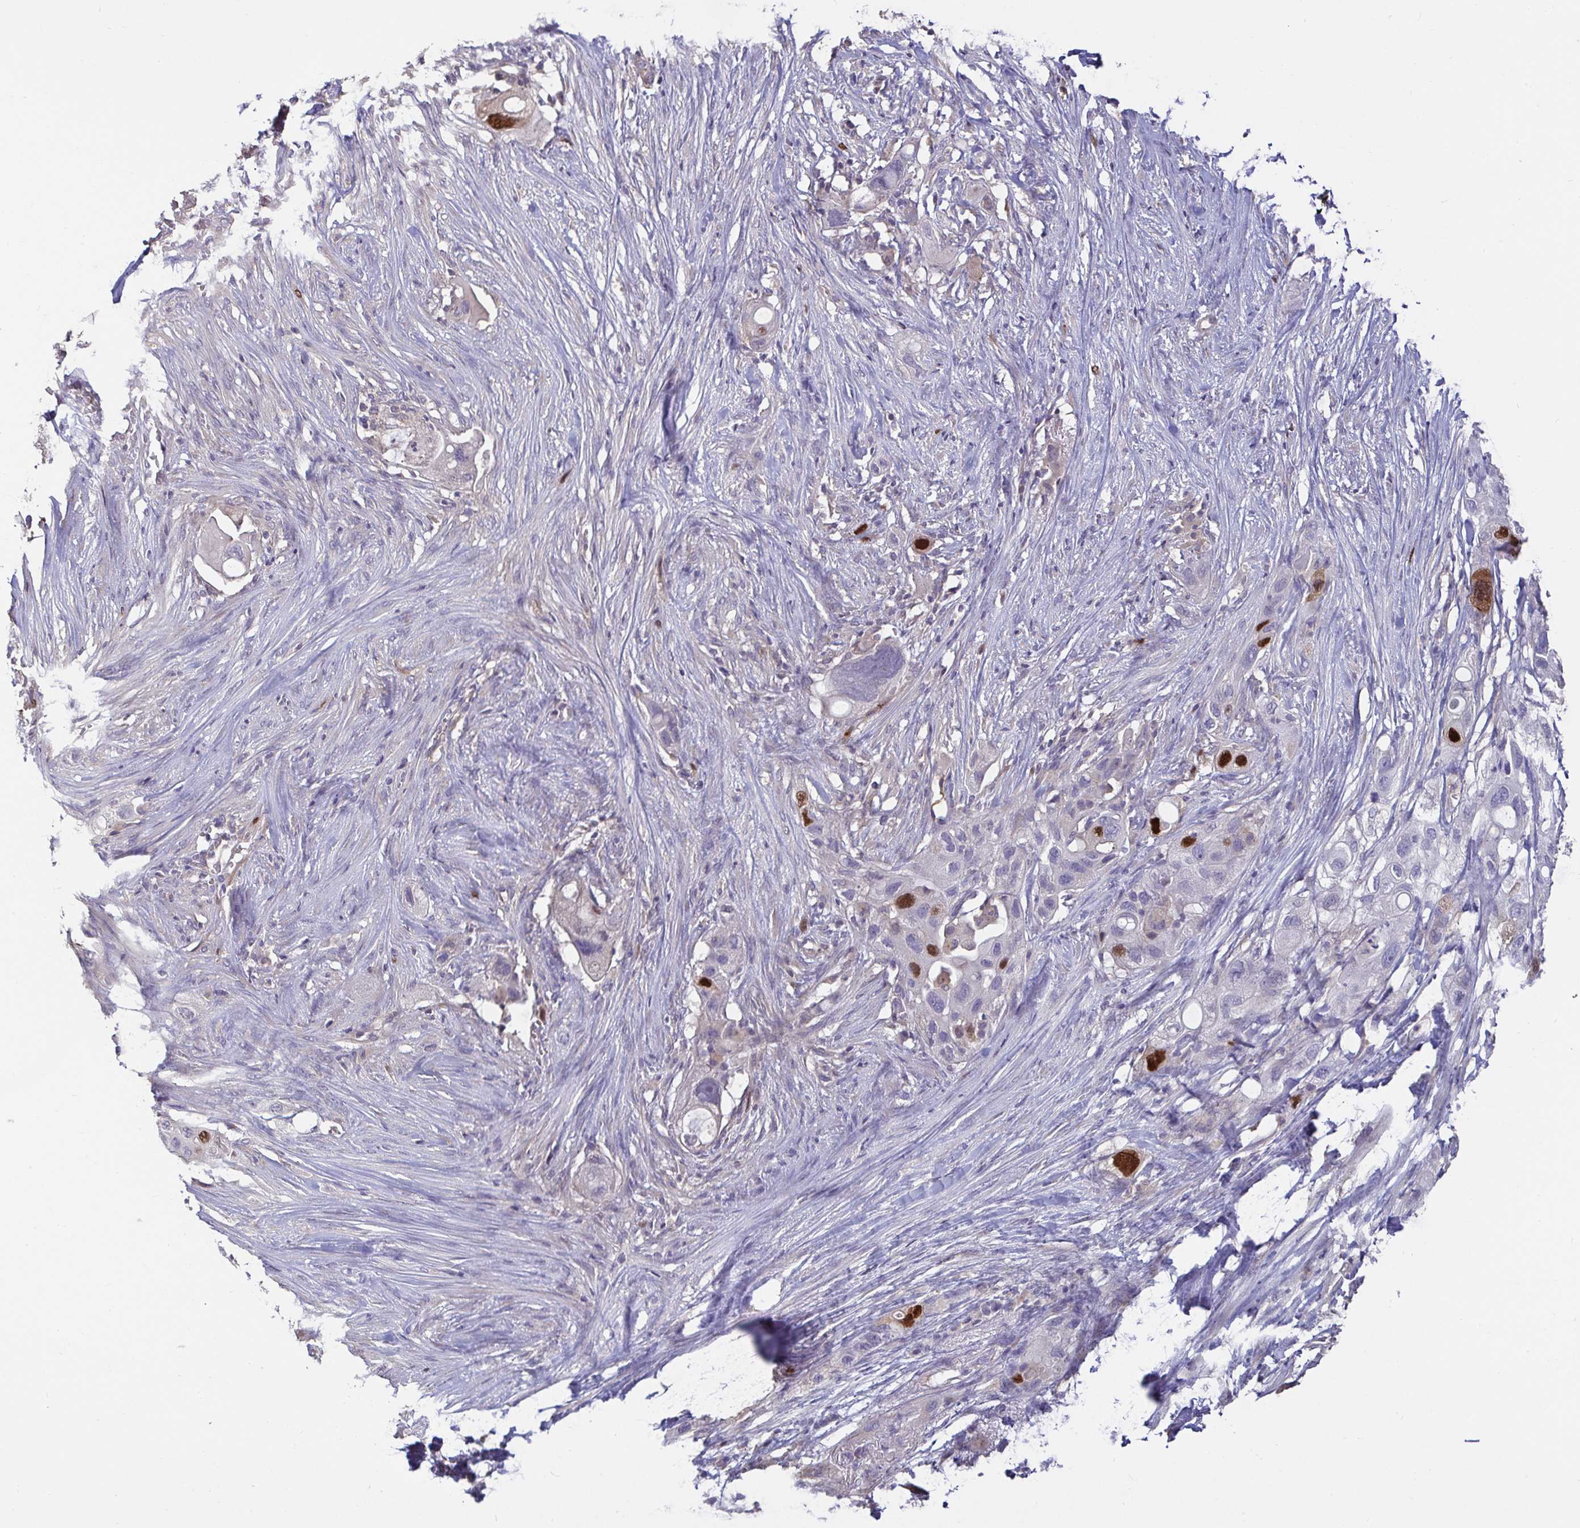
{"staining": {"intensity": "strong", "quantity": "<25%", "location": "nuclear"}, "tissue": "pancreatic cancer", "cell_type": "Tumor cells", "image_type": "cancer", "snomed": [{"axis": "morphology", "description": "Adenocarcinoma, NOS"}, {"axis": "topography", "description": "Pancreas"}], "caption": "An image showing strong nuclear staining in about <25% of tumor cells in pancreatic cancer, as visualized by brown immunohistochemical staining.", "gene": "ANLN", "patient": {"sex": "female", "age": 72}}